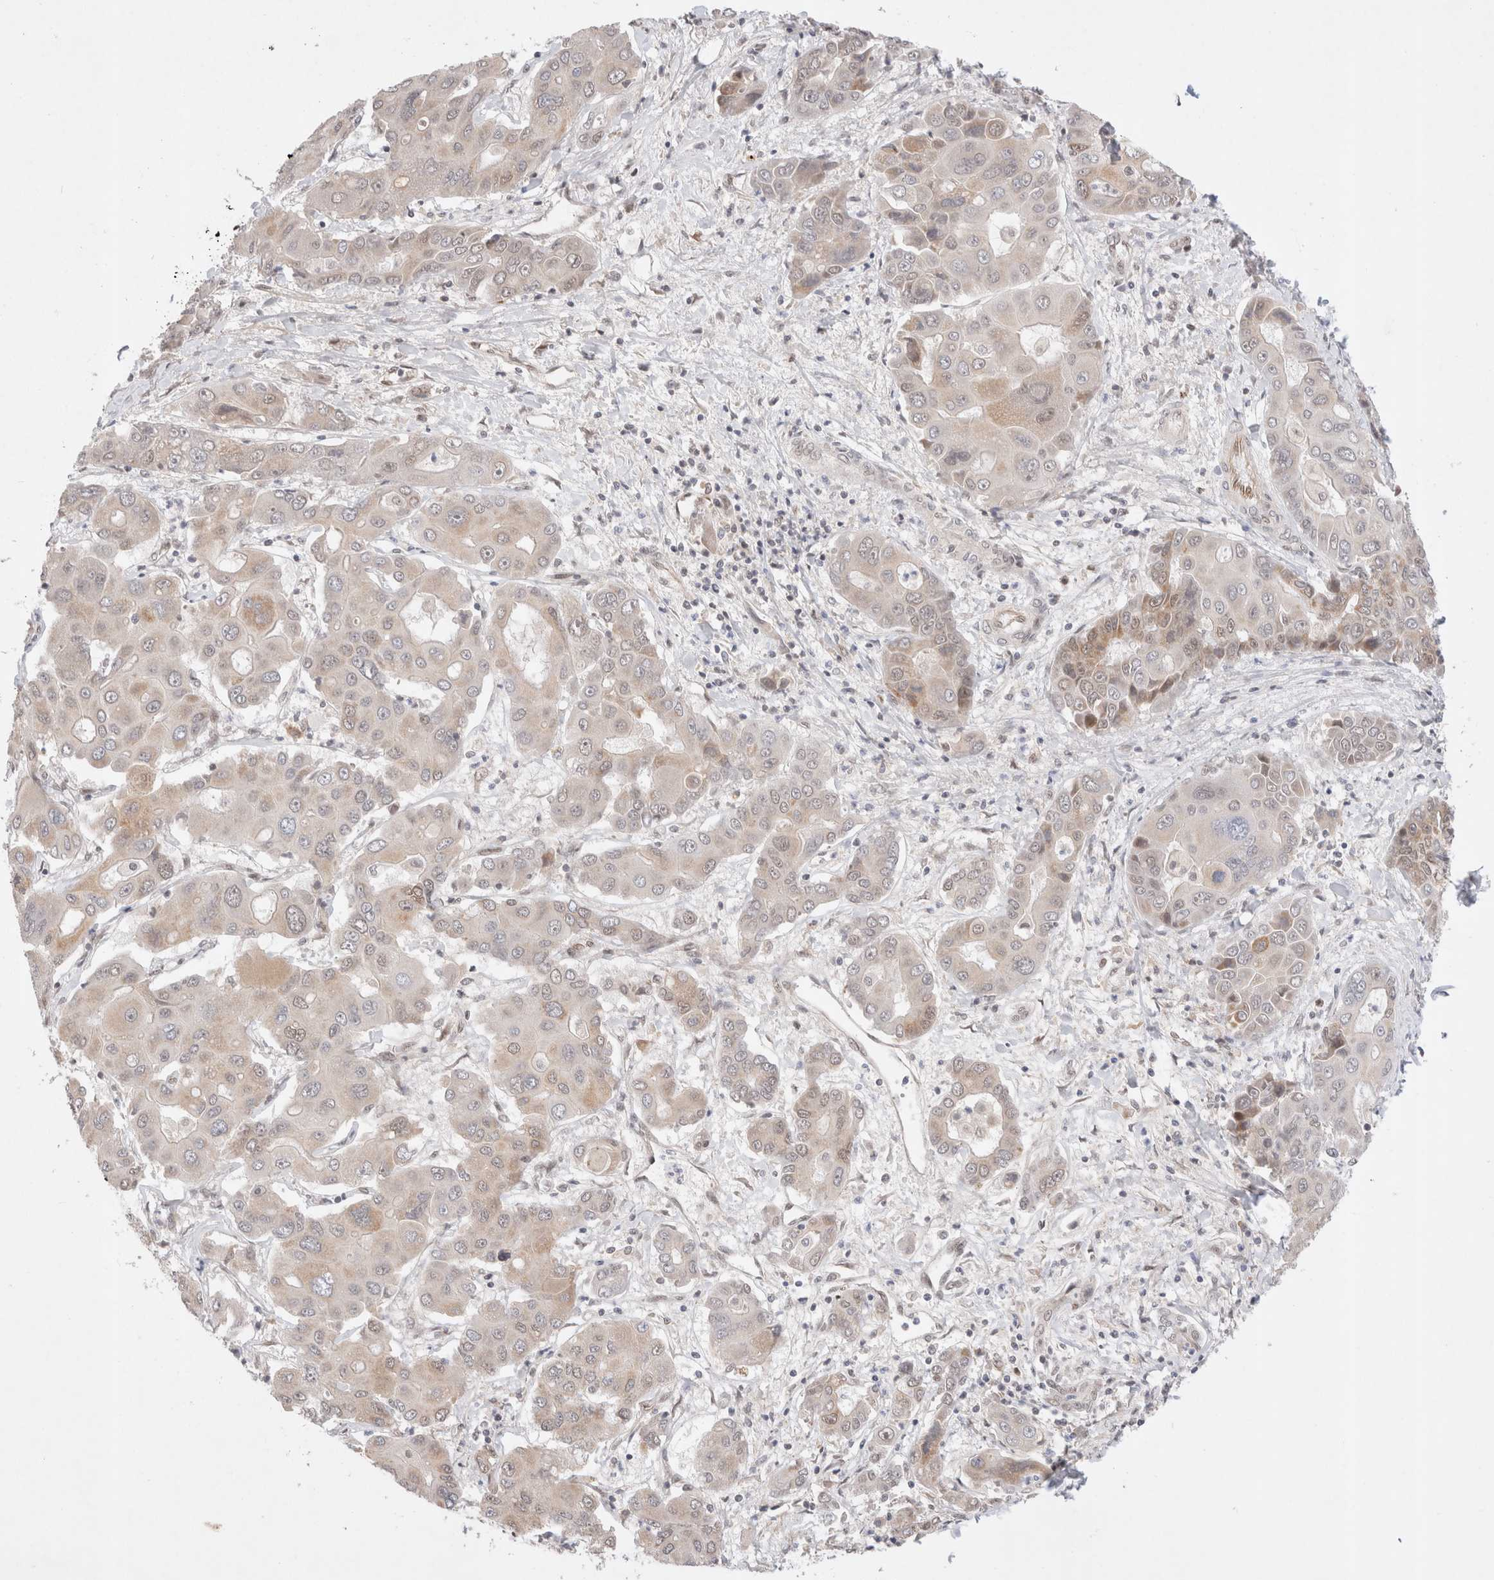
{"staining": {"intensity": "weak", "quantity": "25%-75%", "location": "cytoplasmic/membranous,nuclear"}, "tissue": "liver cancer", "cell_type": "Tumor cells", "image_type": "cancer", "snomed": [{"axis": "morphology", "description": "Cholangiocarcinoma"}, {"axis": "topography", "description": "Liver"}], "caption": "Human cholangiocarcinoma (liver) stained with a protein marker displays weak staining in tumor cells.", "gene": "GTF2I", "patient": {"sex": "male", "age": 67}}